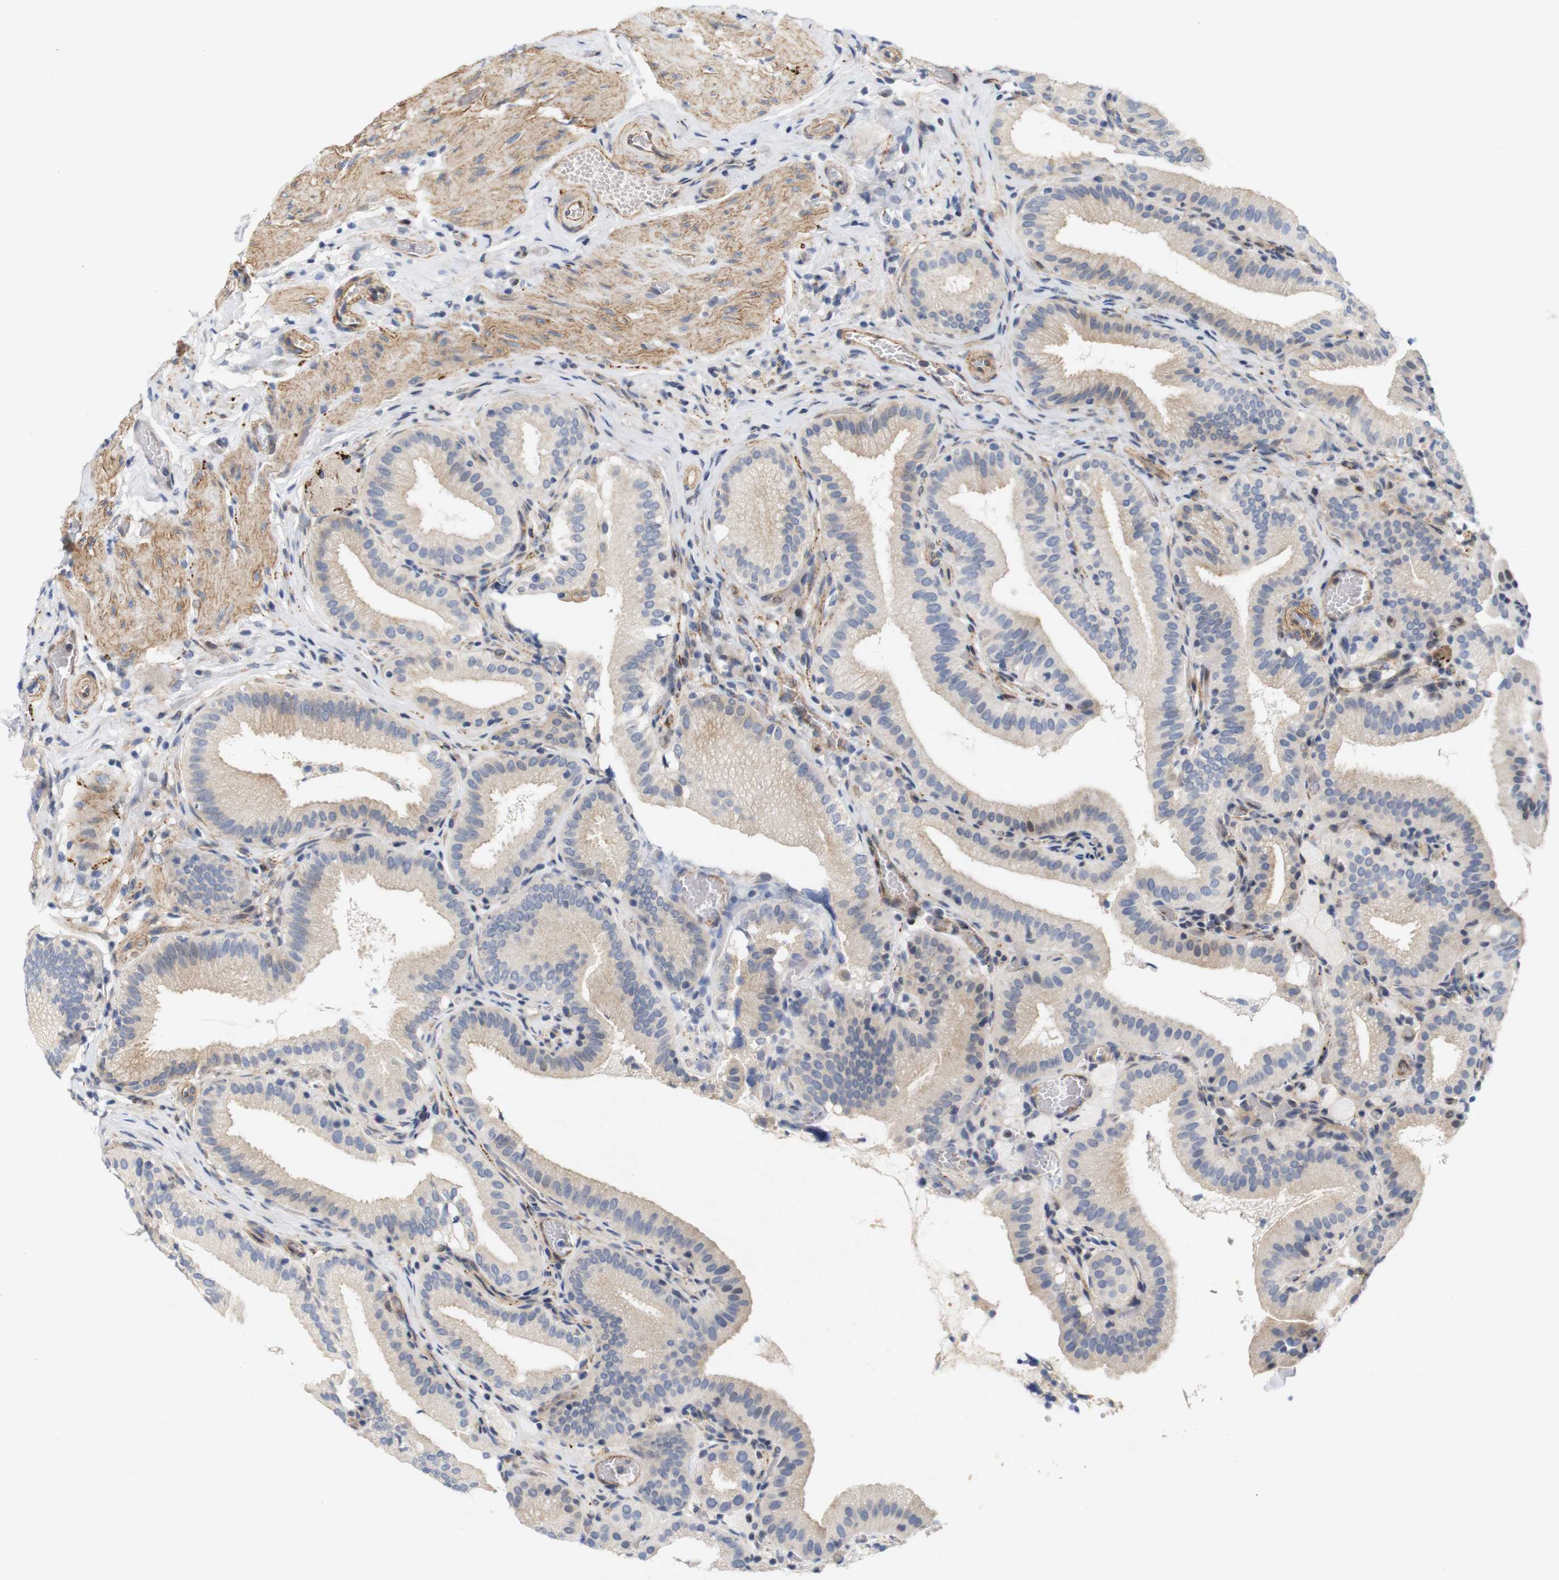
{"staining": {"intensity": "weak", "quantity": "<25%", "location": "cytoplasmic/membranous"}, "tissue": "gallbladder", "cell_type": "Glandular cells", "image_type": "normal", "snomed": [{"axis": "morphology", "description": "Normal tissue, NOS"}, {"axis": "topography", "description": "Gallbladder"}], "caption": "The image demonstrates no staining of glandular cells in normal gallbladder.", "gene": "CYB561", "patient": {"sex": "male", "age": 54}}